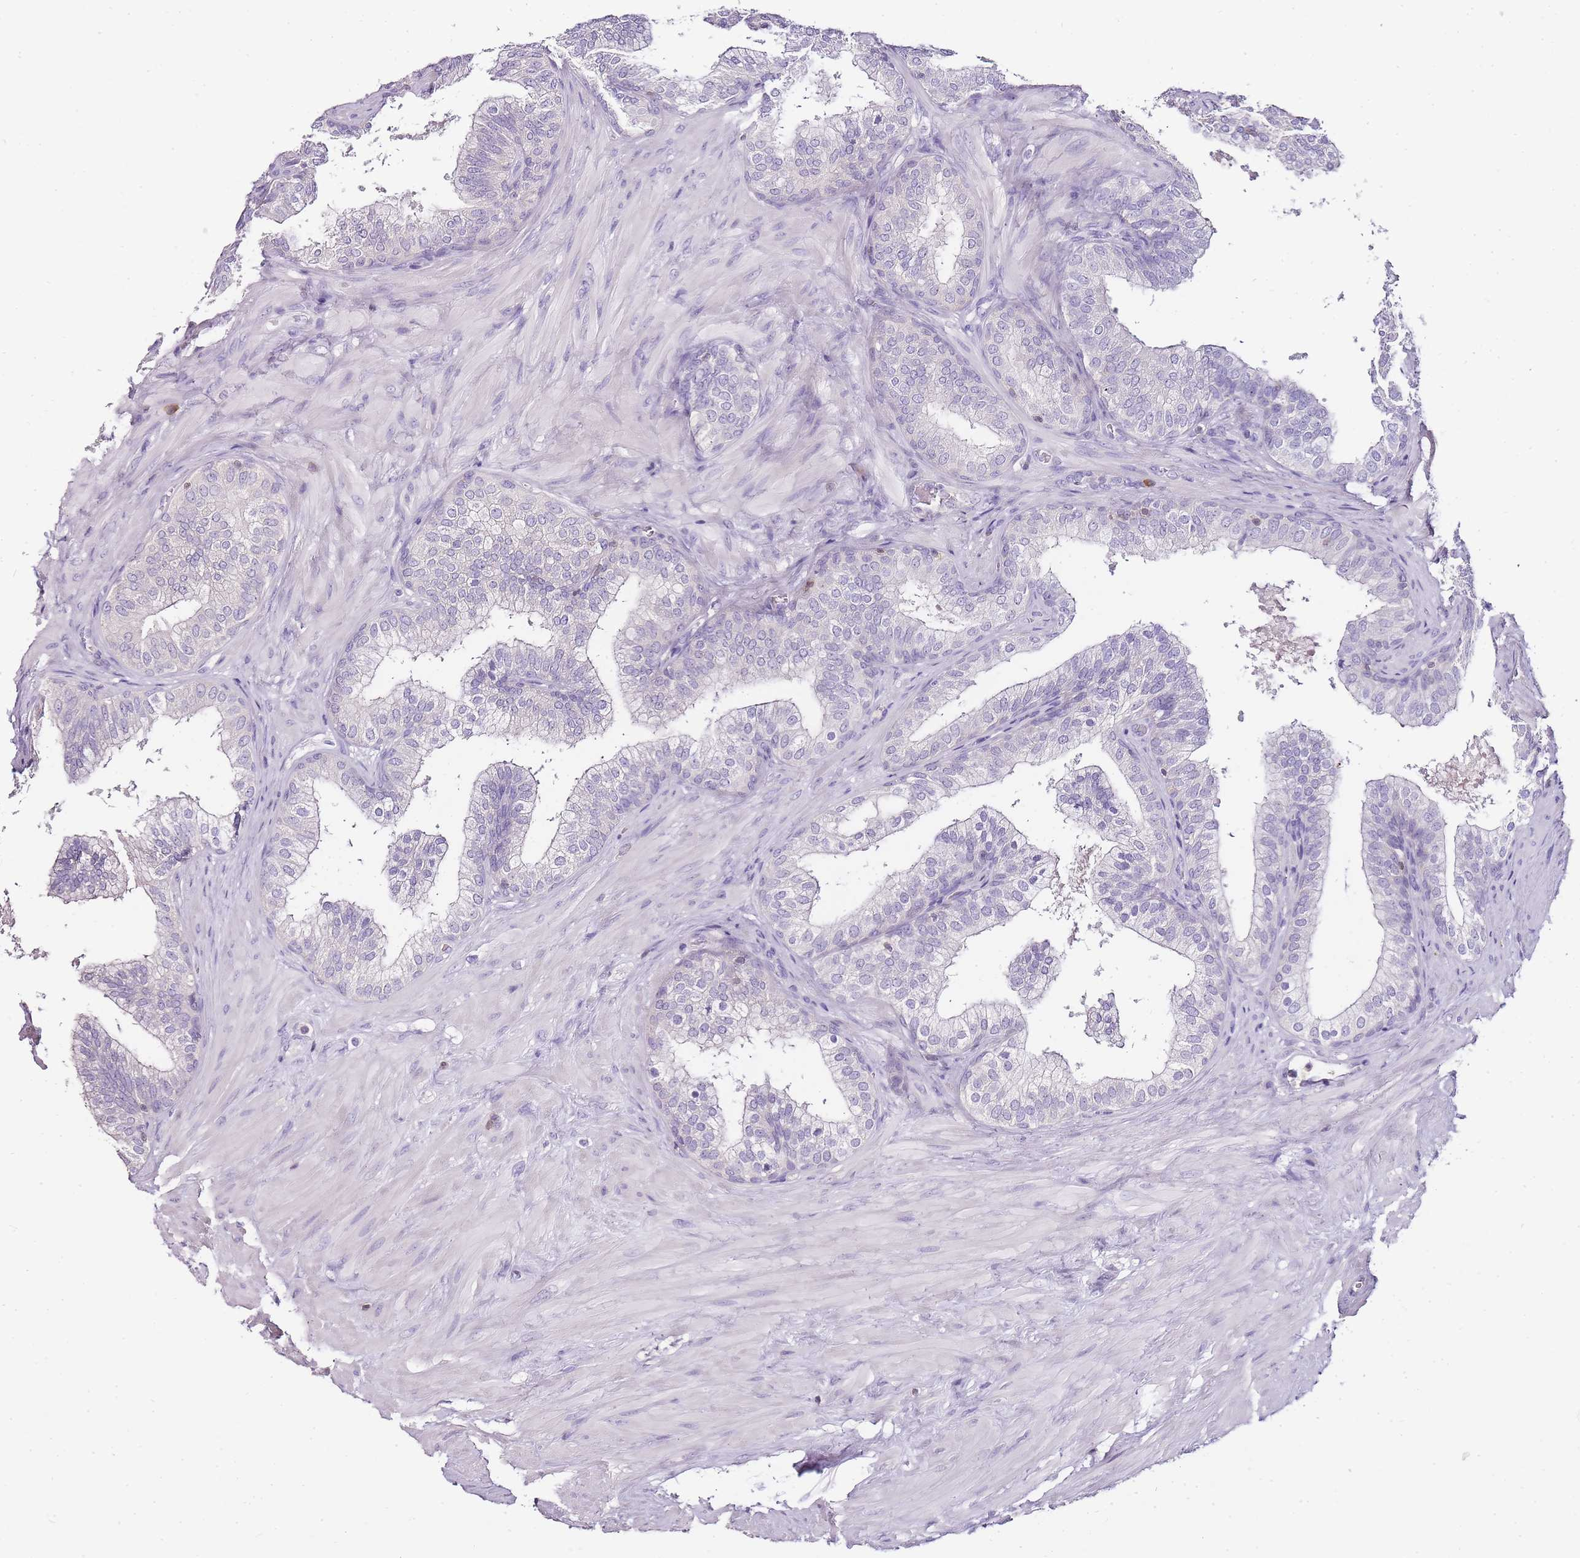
{"staining": {"intensity": "negative", "quantity": "none", "location": "none"}, "tissue": "prostate", "cell_type": "Glandular cells", "image_type": "normal", "snomed": [{"axis": "morphology", "description": "Normal tissue, NOS"}, {"axis": "topography", "description": "Prostate"}], "caption": "IHC photomicrograph of benign human prostate stained for a protein (brown), which displays no staining in glandular cells. (Stains: DAB (3,3'-diaminobenzidine) immunohistochemistry with hematoxylin counter stain, Microscopy: brightfield microscopy at high magnification).", "gene": "ZBP1", "patient": {"sex": "male", "age": 60}}